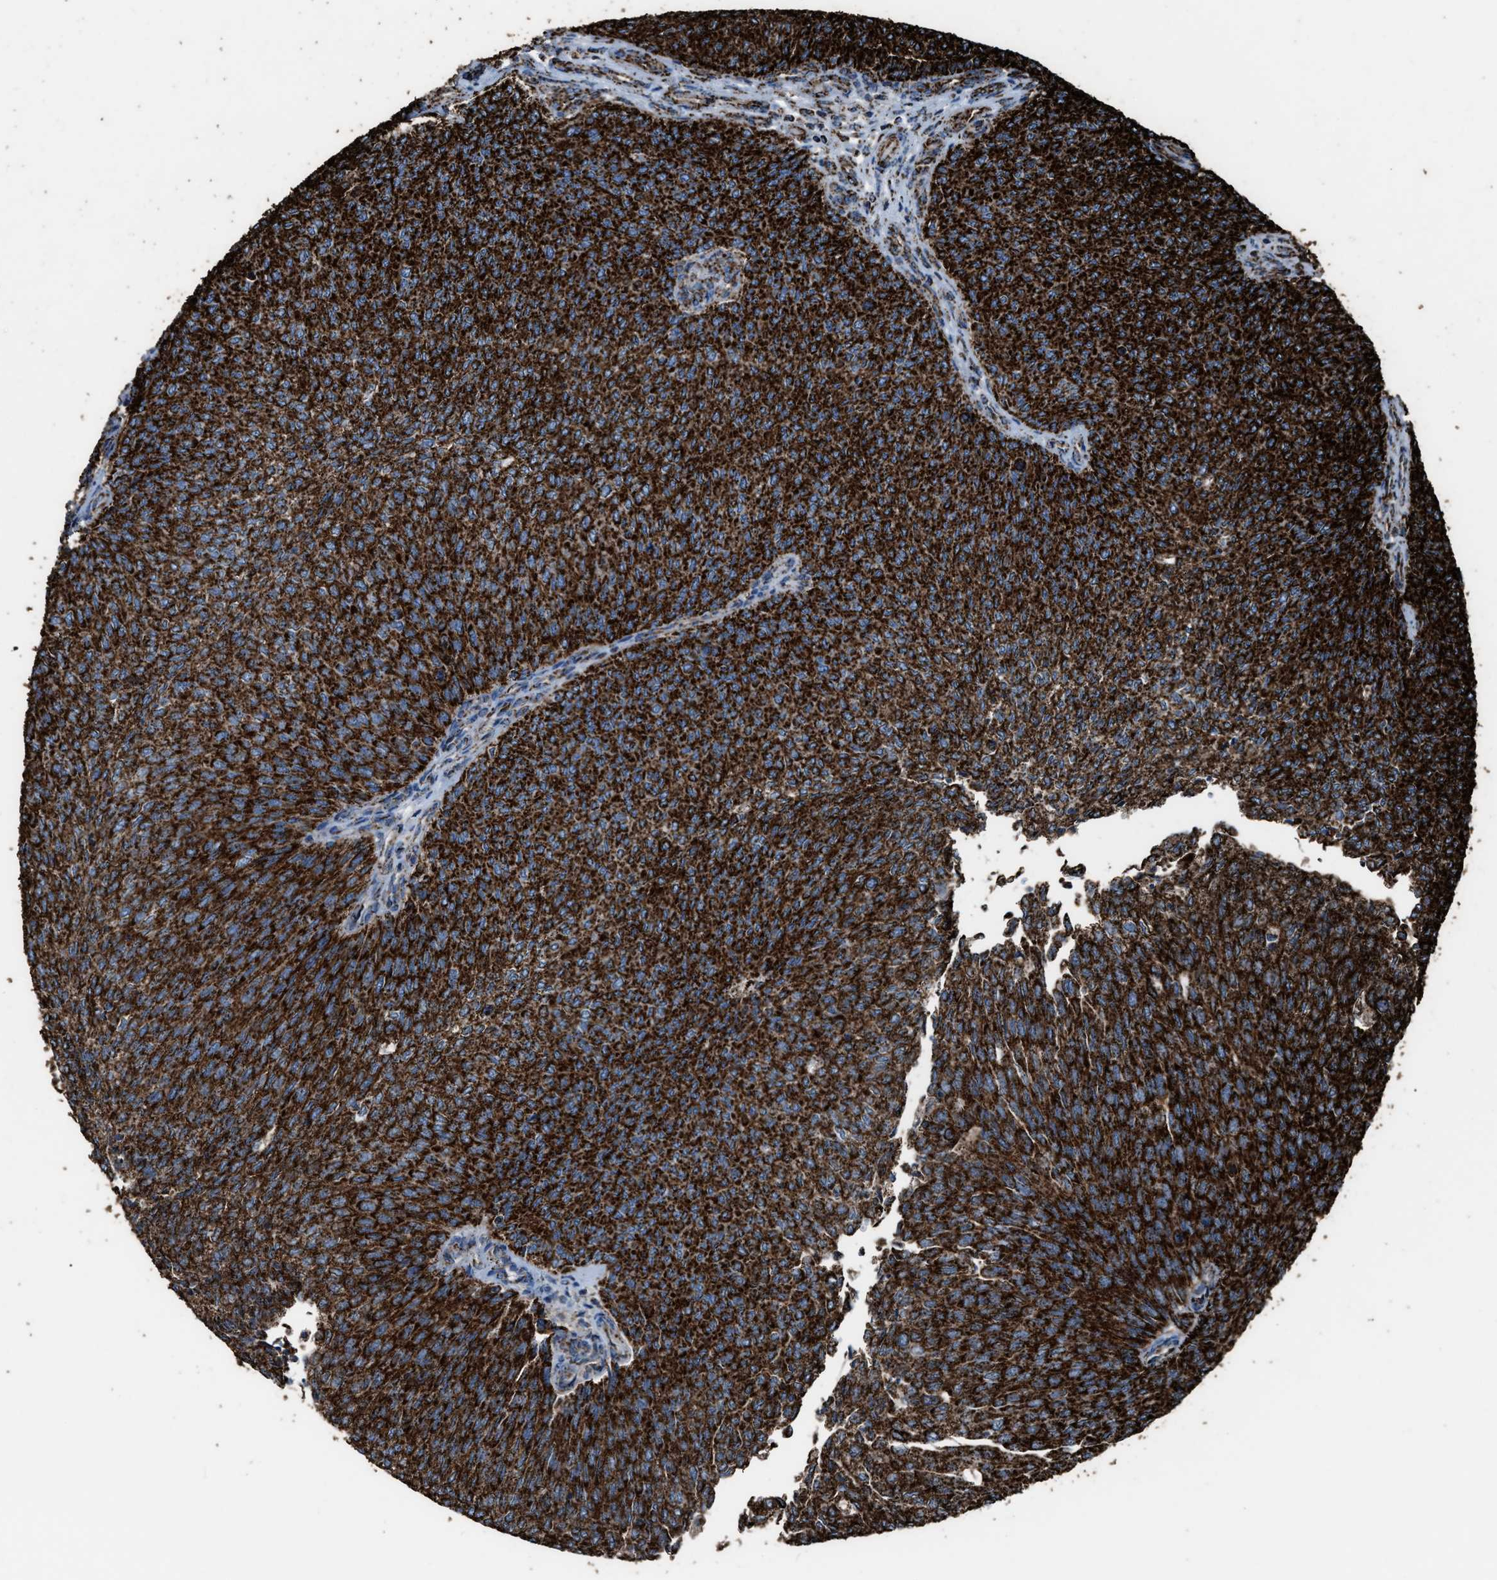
{"staining": {"intensity": "strong", "quantity": ">75%", "location": "cytoplasmic/membranous"}, "tissue": "urothelial cancer", "cell_type": "Tumor cells", "image_type": "cancer", "snomed": [{"axis": "morphology", "description": "Urothelial carcinoma, Low grade"}, {"axis": "topography", "description": "Urinary bladder"}], "caption": "Immunohistochemistry histopathology image of neoplastic tissue: low-grade urothelial carcinoma stained using immunohistochemistry (IHC) reveals high levels of strong protein expression localized specifically in the cytoplasmic/membranous of tumor cells, appearing as a cytoplasmic/membranous brown color.", "gene": "MDH2", "patient": {"sex": "female", "age": 79}}